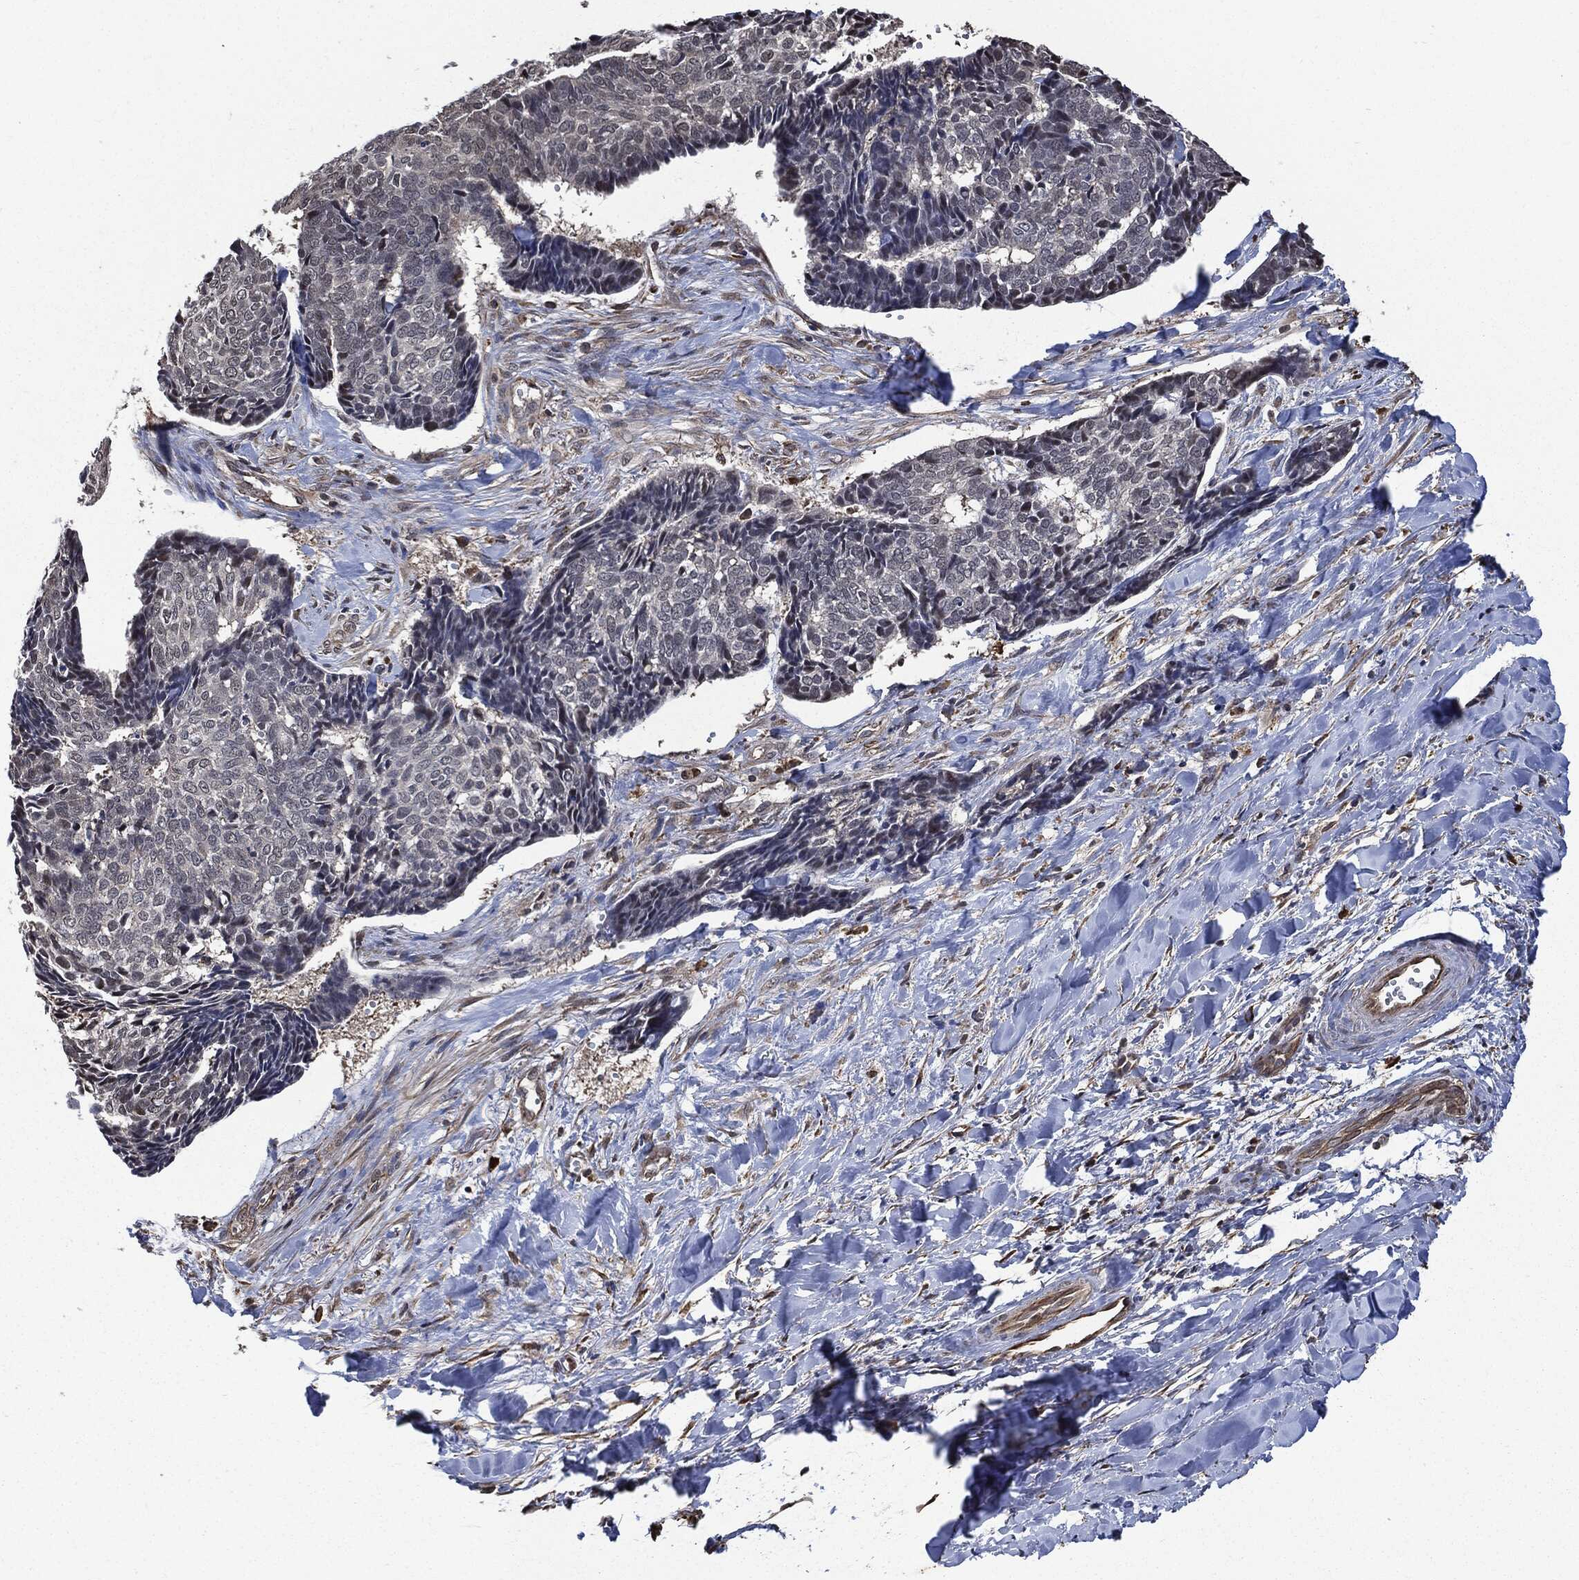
{"staining": {"intensity": "negative", "quantity": "none", "location": "none"}, "tissue": "skin cancer", "cell_type": "Tumor cells", "image_type": "cancer", "snomed": [{"axis": "morphology", "description": "Basal cell carcinoma"}, {"axis": "topography", "description": "Skin"}], "caption": "High power microscopy photomicrograph of an immunohistochemistry histopathology image of skin basal cell carcinoma, revealing no significant staining in tumor cells. (Brightfield microscopy of DAB immunohistochemistry at high magnification).", "gene": "S100A9", "patient": {"sex": "male", "age": 86}}